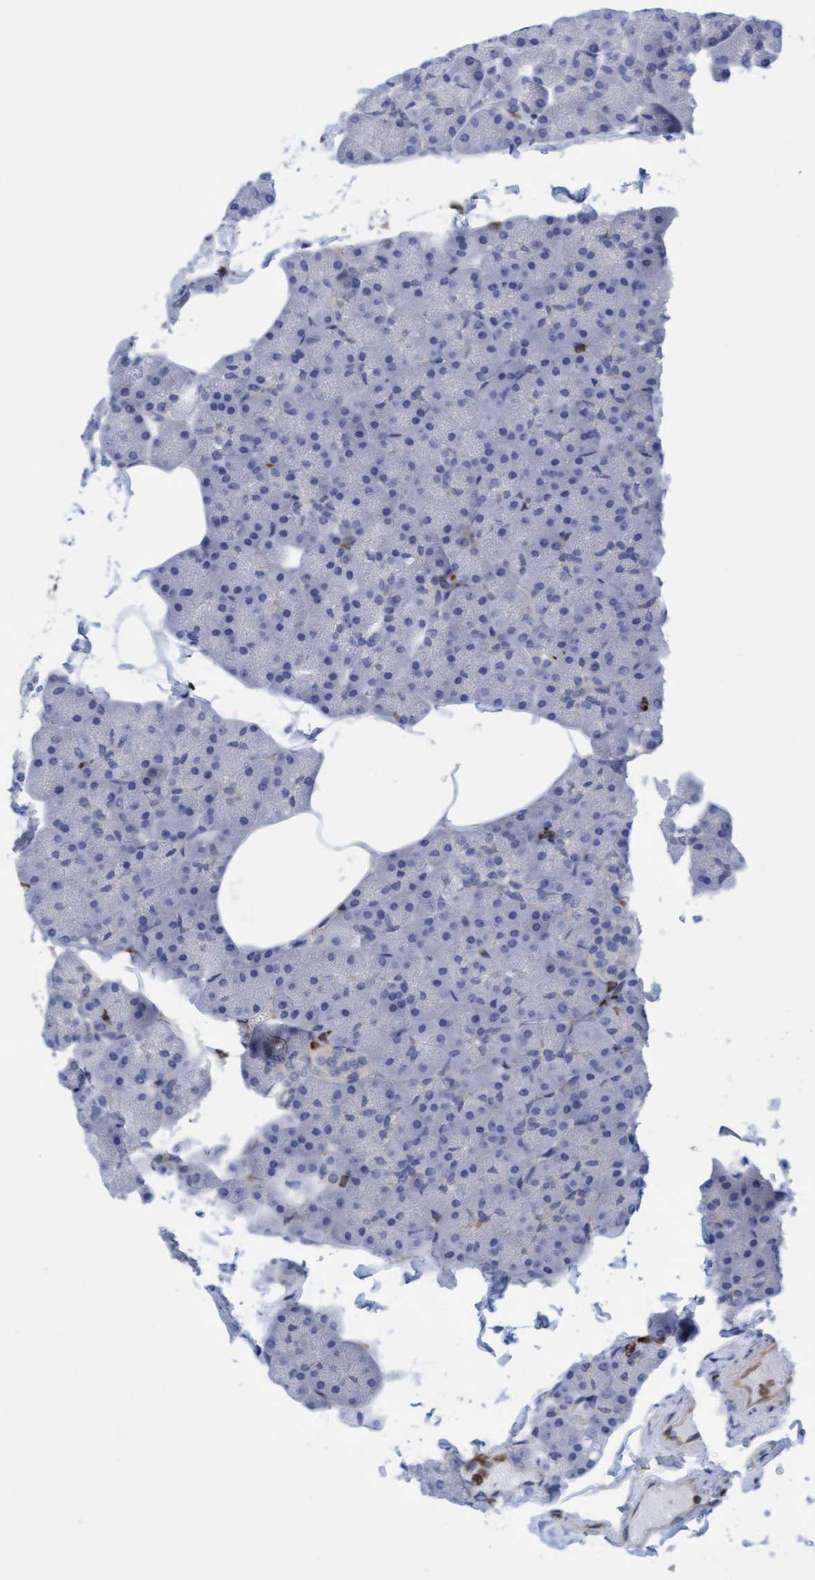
{"staining": {"intensity": "negative", "quantity": "none", "location": "none"}, "tissue": "pancreas", "cell_type": "Exocrine glandular cells", "image_type": "normal", "snomed": [{"axis": "morphology", "description": "Normal tissue, NOS"}, {"axis": "topography", "description": "Pancreas"}], "caption": "Immunohistochemical staining of unremarkable pancreas reveals no significant staining in exocrine glandular cells. (Stains: DAB IHC with hematoxylin counter stain, Microscopy: brightfield microscopy at high magnification).", "gene": "FNBP1", "patient": {"sex": "male", "age": 35}}